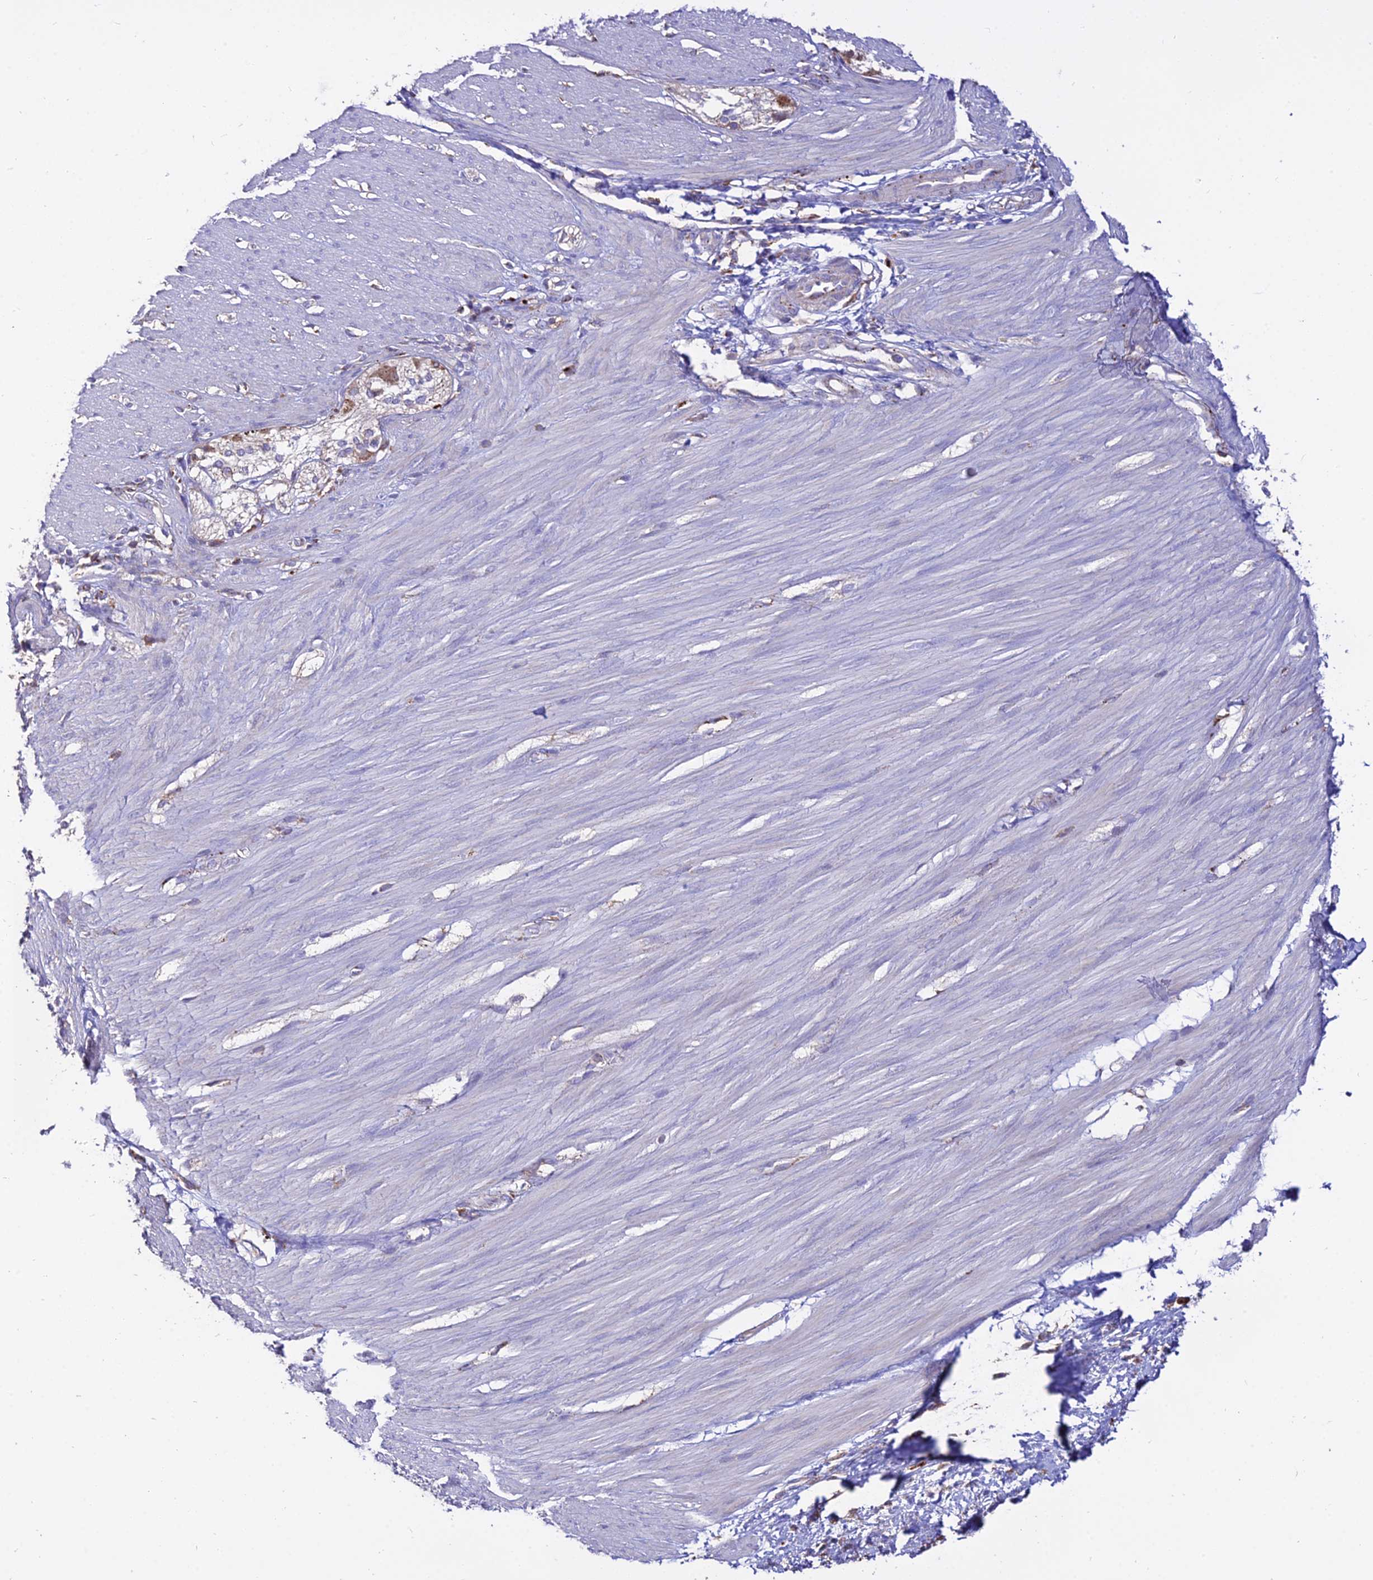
{"staining": {"intensity": "negative", "quantity": "none", "location": "none"}, "tissue": "smooth muscle", "cell_type": "Smooth muscle cells", "image_type": "normal", "snomed": [{"axis": "morphology", "description": "Normal tissue, NOS"}, {"axis": "morphology", "description": "Adenocarcinoma, NOS"}, {"axis": "topography", "description": "Colon"}, {"axis": "topography", "description": "Peripheral nerve tissue"}], "caption": "This micrograph is of normal smooth muscle stained with immunohistochemistry to label a protein in brown with the nuclei are counter-stained blue. There is no staining in smooth muscle cells.", "gene": "PNLIPRP3", "patient": {"sex": "male", "age": 14}}